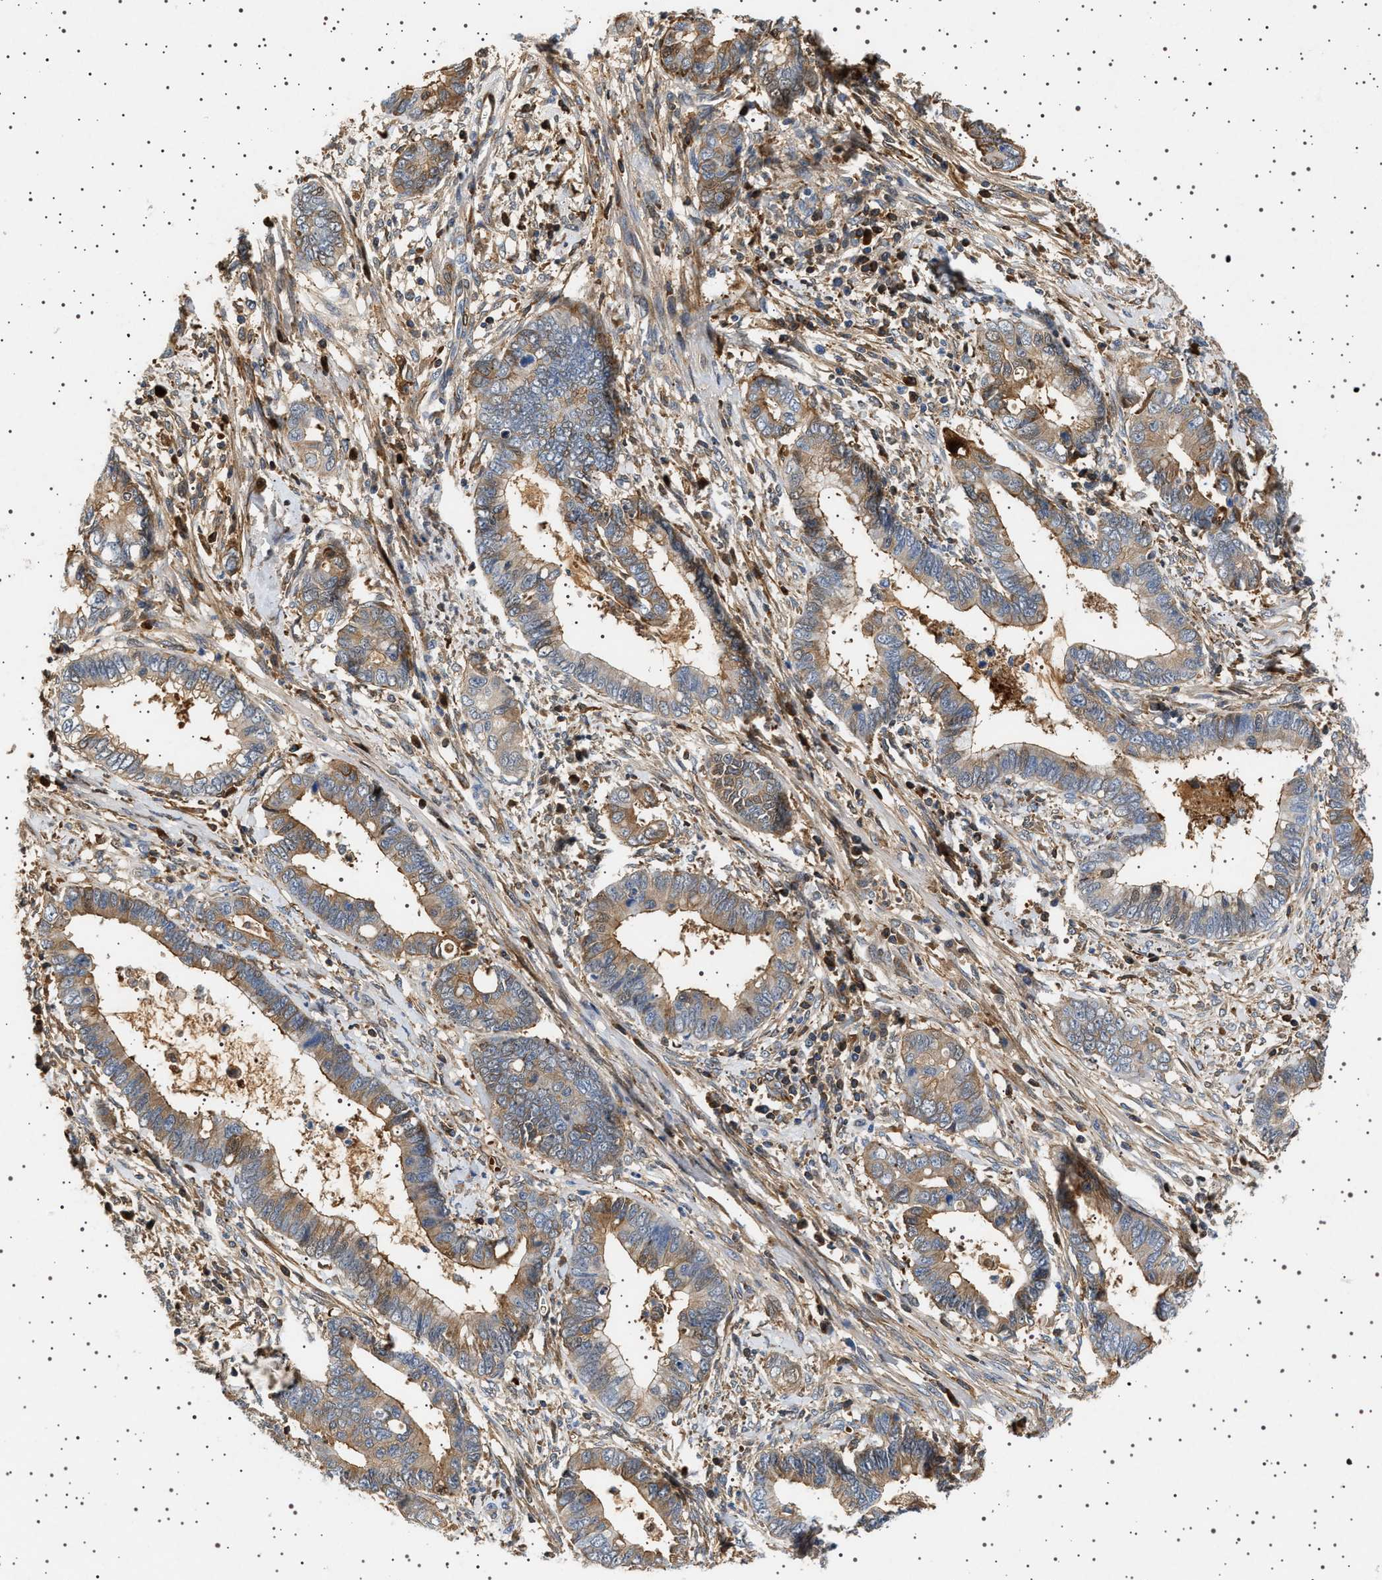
{"staining": {"intensity": "weak", "quantity": ">75%", "location": "cytoplasmic/membranous"}, "tissue": "cervical cancer", "cell_type": "Tumor cells", "image_type": "cancer", "snomed": [{"axis": "morphology", "description": "Adenocarcinoma, NOS"}, {"axis": "topography", "description": "Cervix"}], "caption": "This image shows immunohistochemistry staining of cervical adenocarcinoma, with low weak cytoplasmic/membranous staining in about >75% of tumor cells.", "gene": "FICD", "patient": {"sex": "female", "age": 44}}